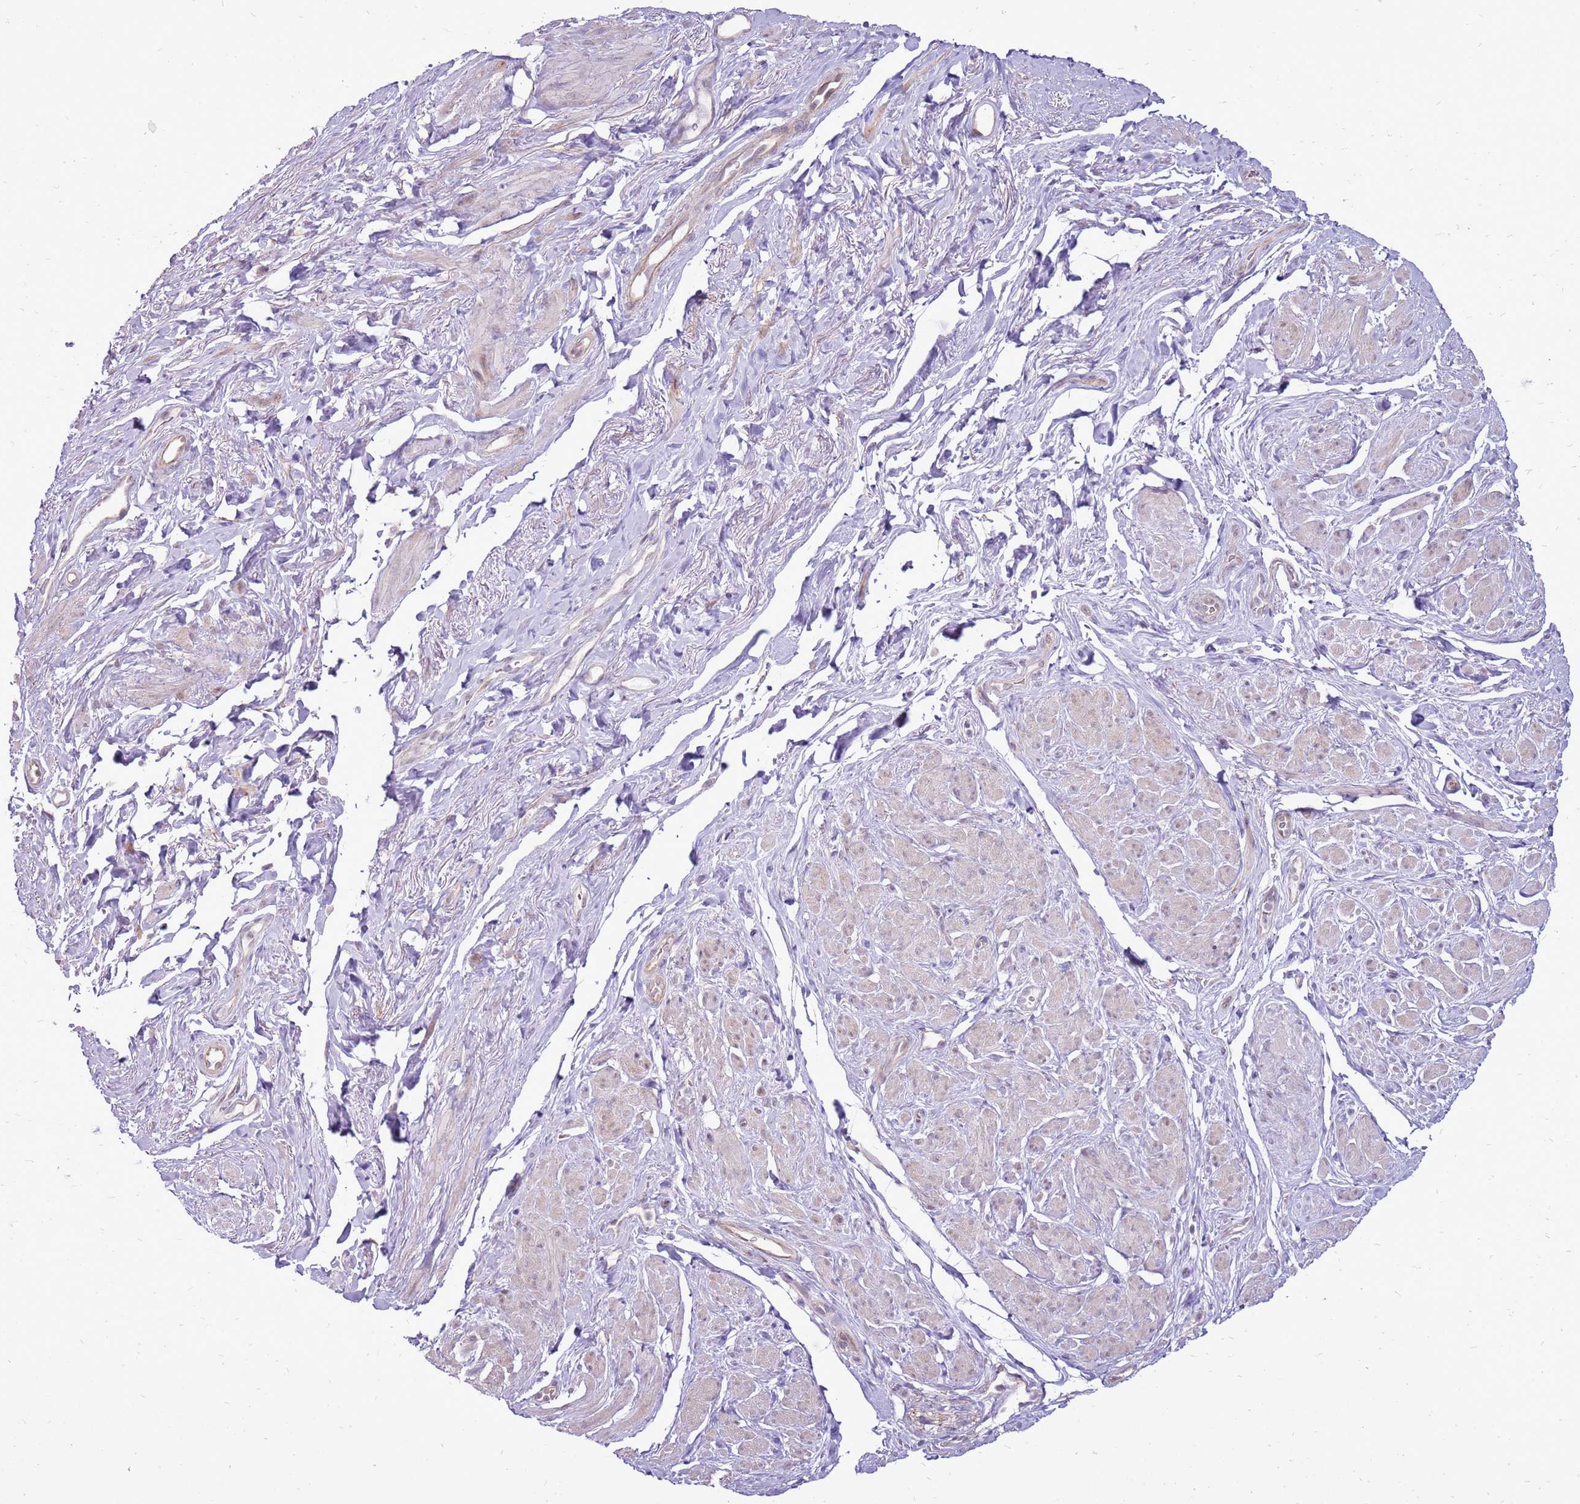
{"staining": {"intensity": "negative", "quantity": "none", "location": "none"}, "tissue": "smooth muscle", "cell_type": "Smooth muscle cells", "image_type": "normal", "snomed": [{"axis": "morphology", "description": "Normal tissue, NOS"}, {"axis": "topography", "description": "Smooth muscle"}, {"axis": "topography", "description": "Peripheral nerve tissue"}], "caption": "Smooth muscle stained for a protein using immunohistochemistry (IHC) reveals no expression smooth muscle cells.", "gene": "UGGT2", "patient": {"sex": "male", "age": 69}}